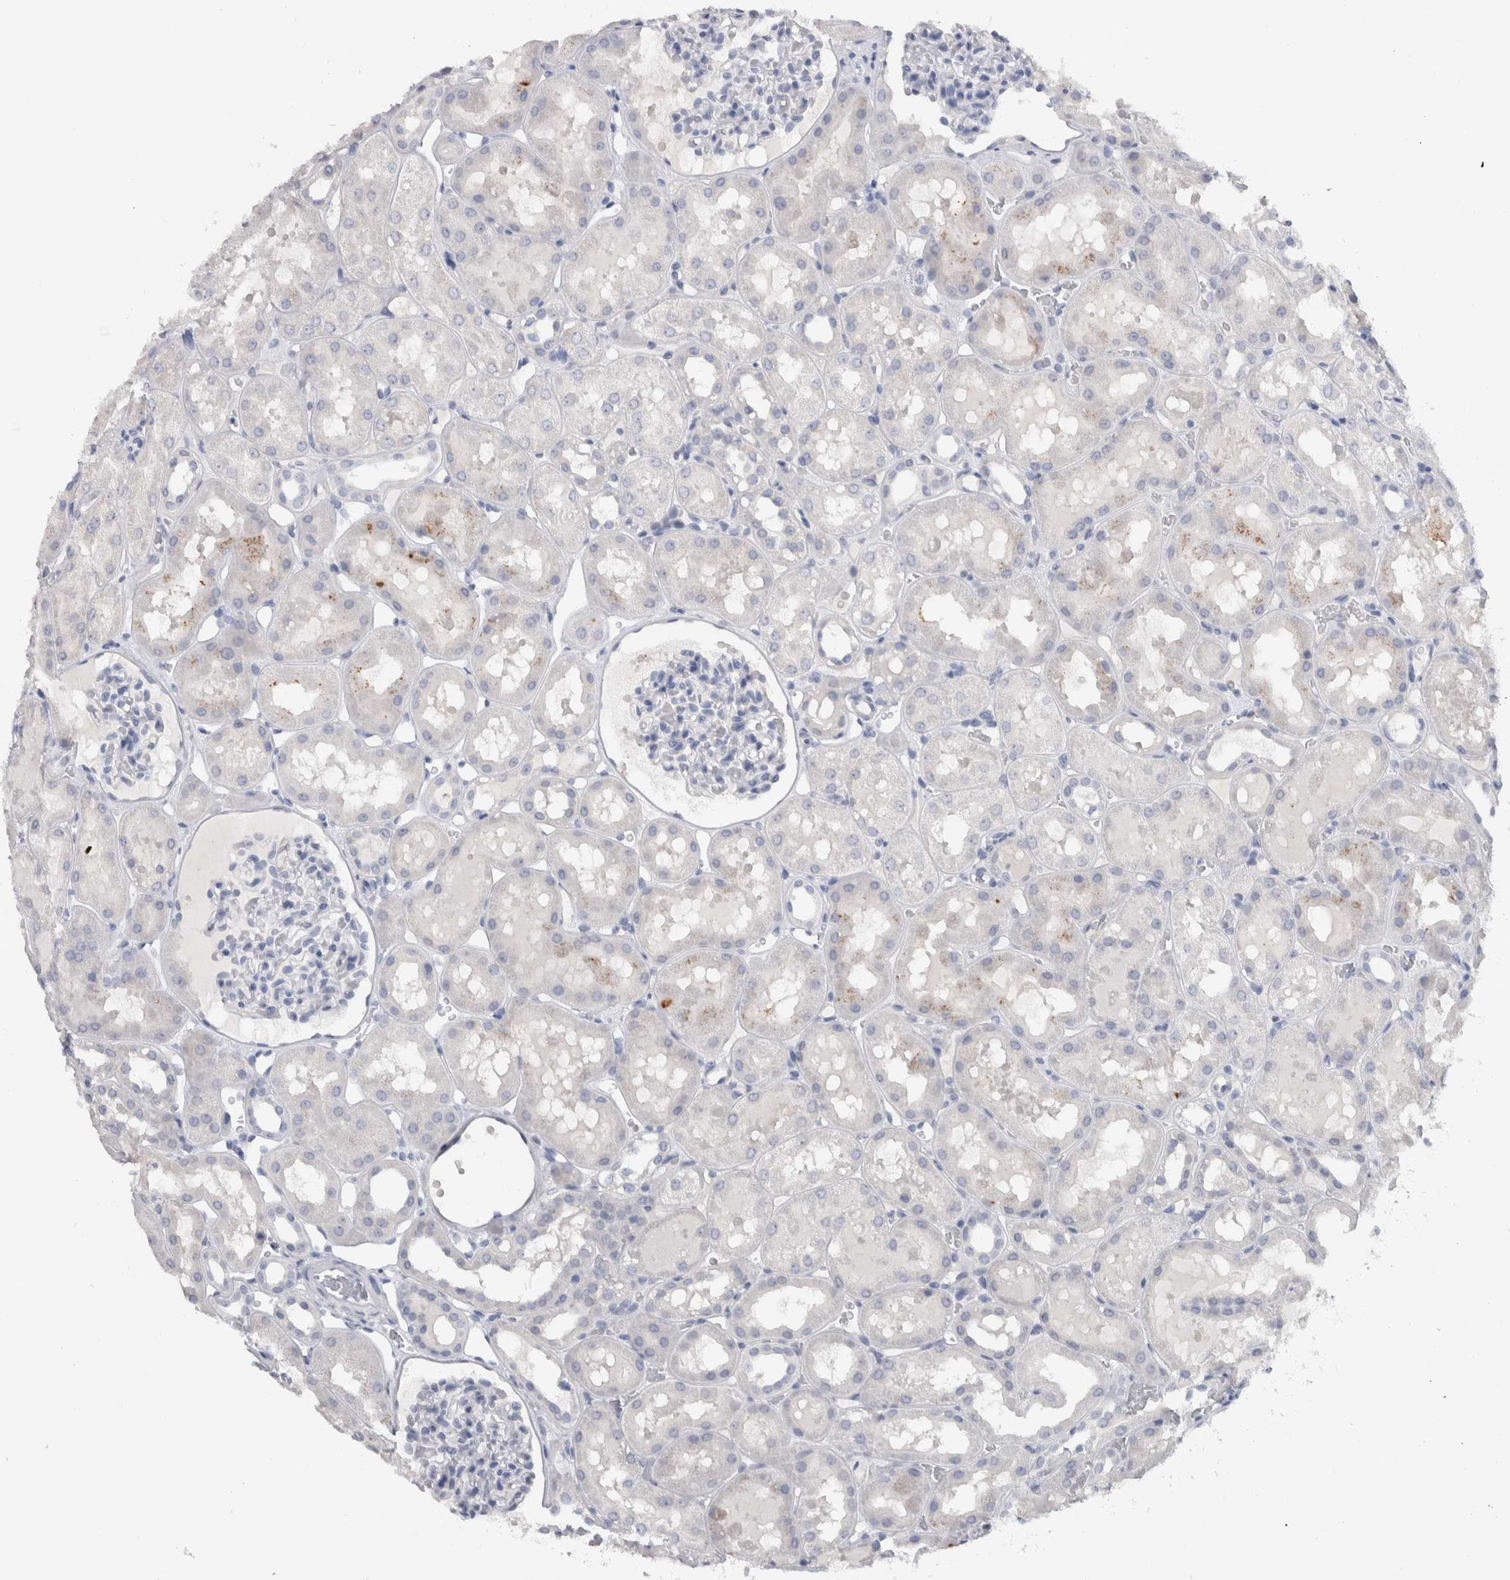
{"staining": {"intensity": "negative", "quantity": "none", "location": "none"}, "tissue": "kidney", "cell_type": "Cells in glomeruli", "image_type": "normal", "snomed": [{"axis": "morphology", "description": "Normal tissue, NOS"}, {"axis": "topography", "description": "Kidney"}, {"axis": "topography", "description": "Urinary bladder"}], "caption": "This micrograph is of unremarkable kidney stained with IHC to label a protein in brown with the nuclei are counter-stained blue. There is no positivity in cells in glomeruli.", "gene": "ADAM2", "patient": {"sex": "male", "age": 16}}